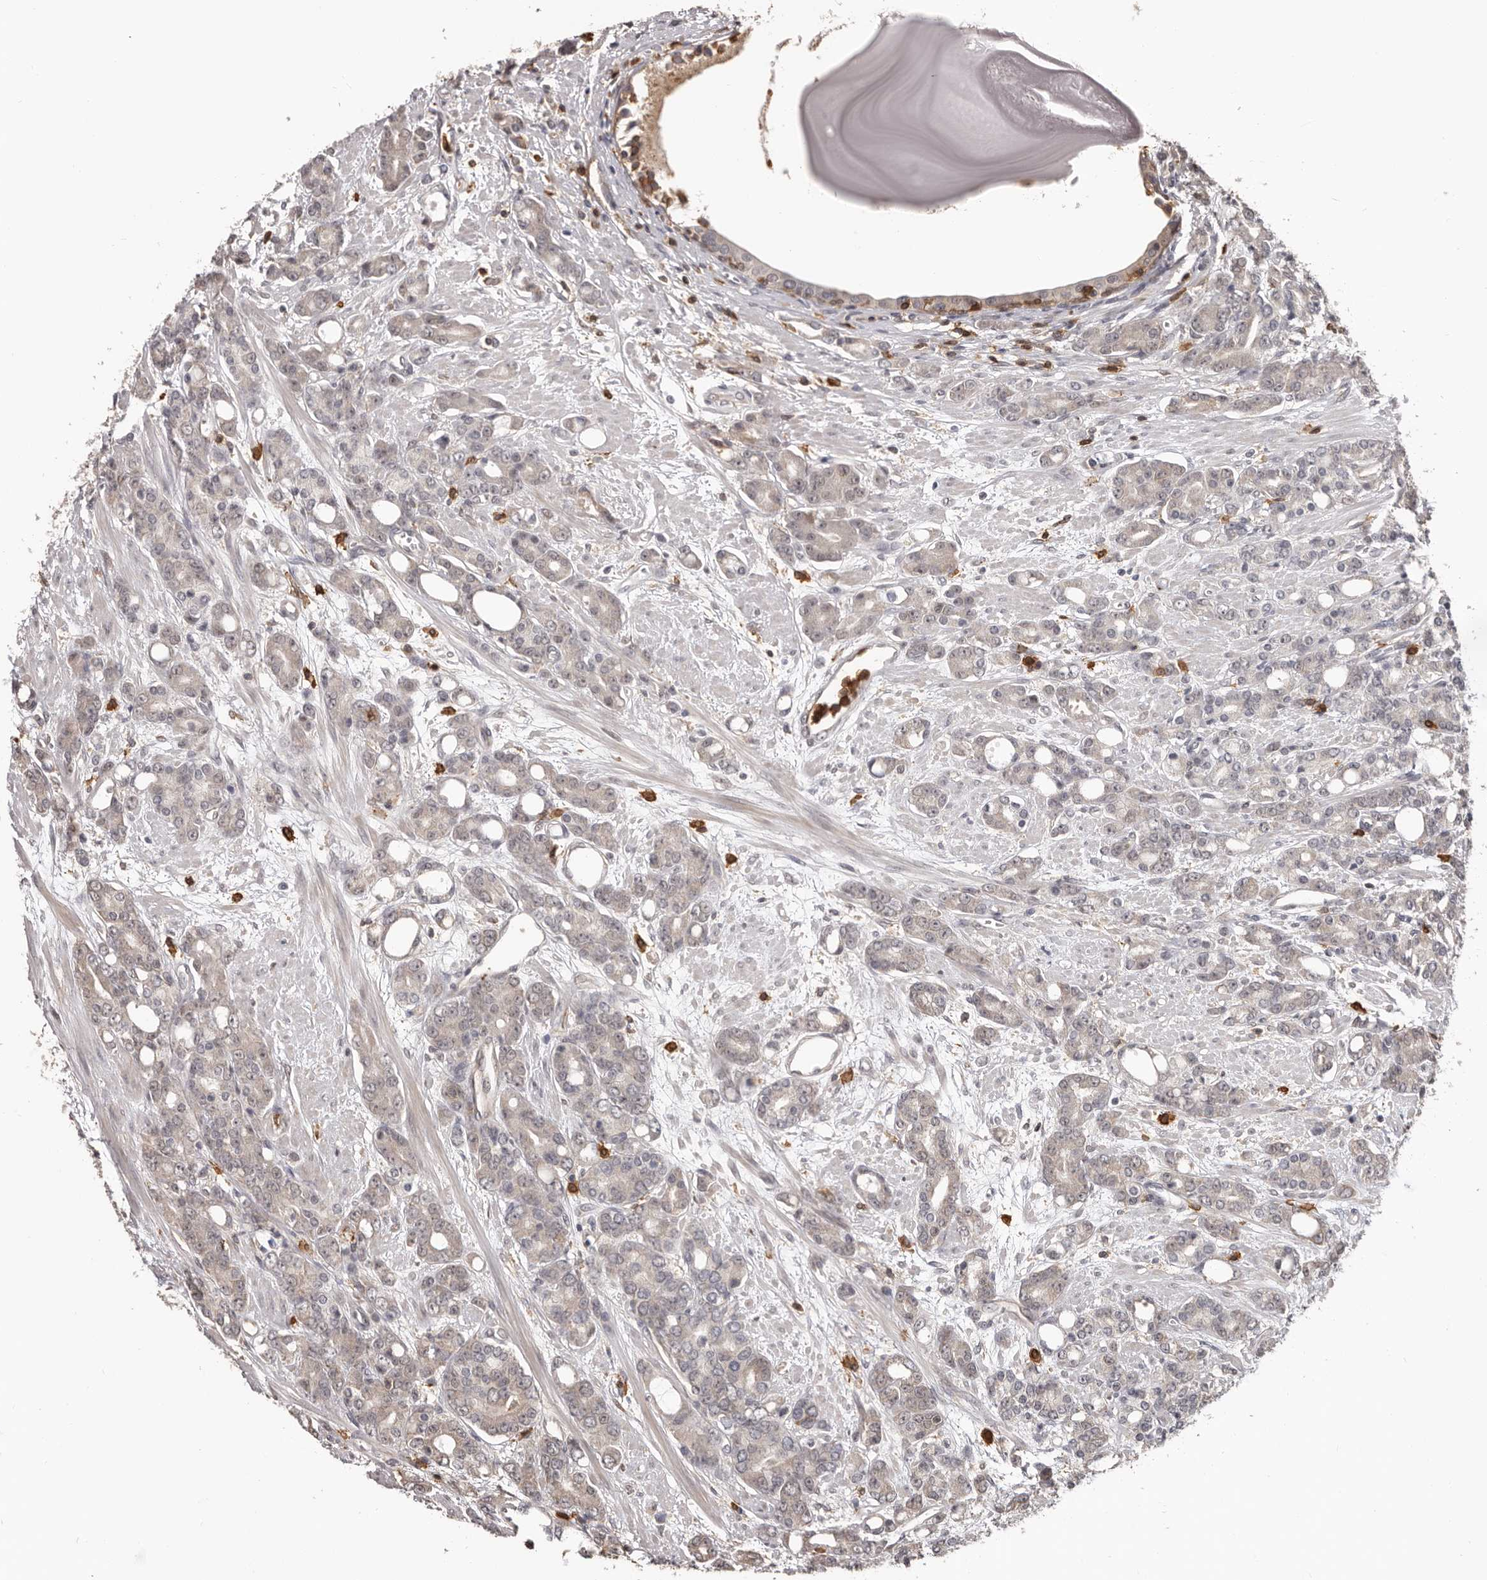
{"staining": {"intensity": "negative", "quantity": "none", "location": "none"}, "tissue": "prostate cancer", "cell_type": "Tumor cells", "image_type": "cancer", "snomed": [{"axis": "morphology", "description": "Adenocarcinoma, High grade"}, {"axis": "topography", "description": "Prostate"}], "caption": "Prostate cancer (high-grade adenocarcinoma) stained for a protein using immunohistochemistry demonstrates no staining tumor cells.", "gene": "PRR12", "patient": {"sex": "male", "age": 62}}